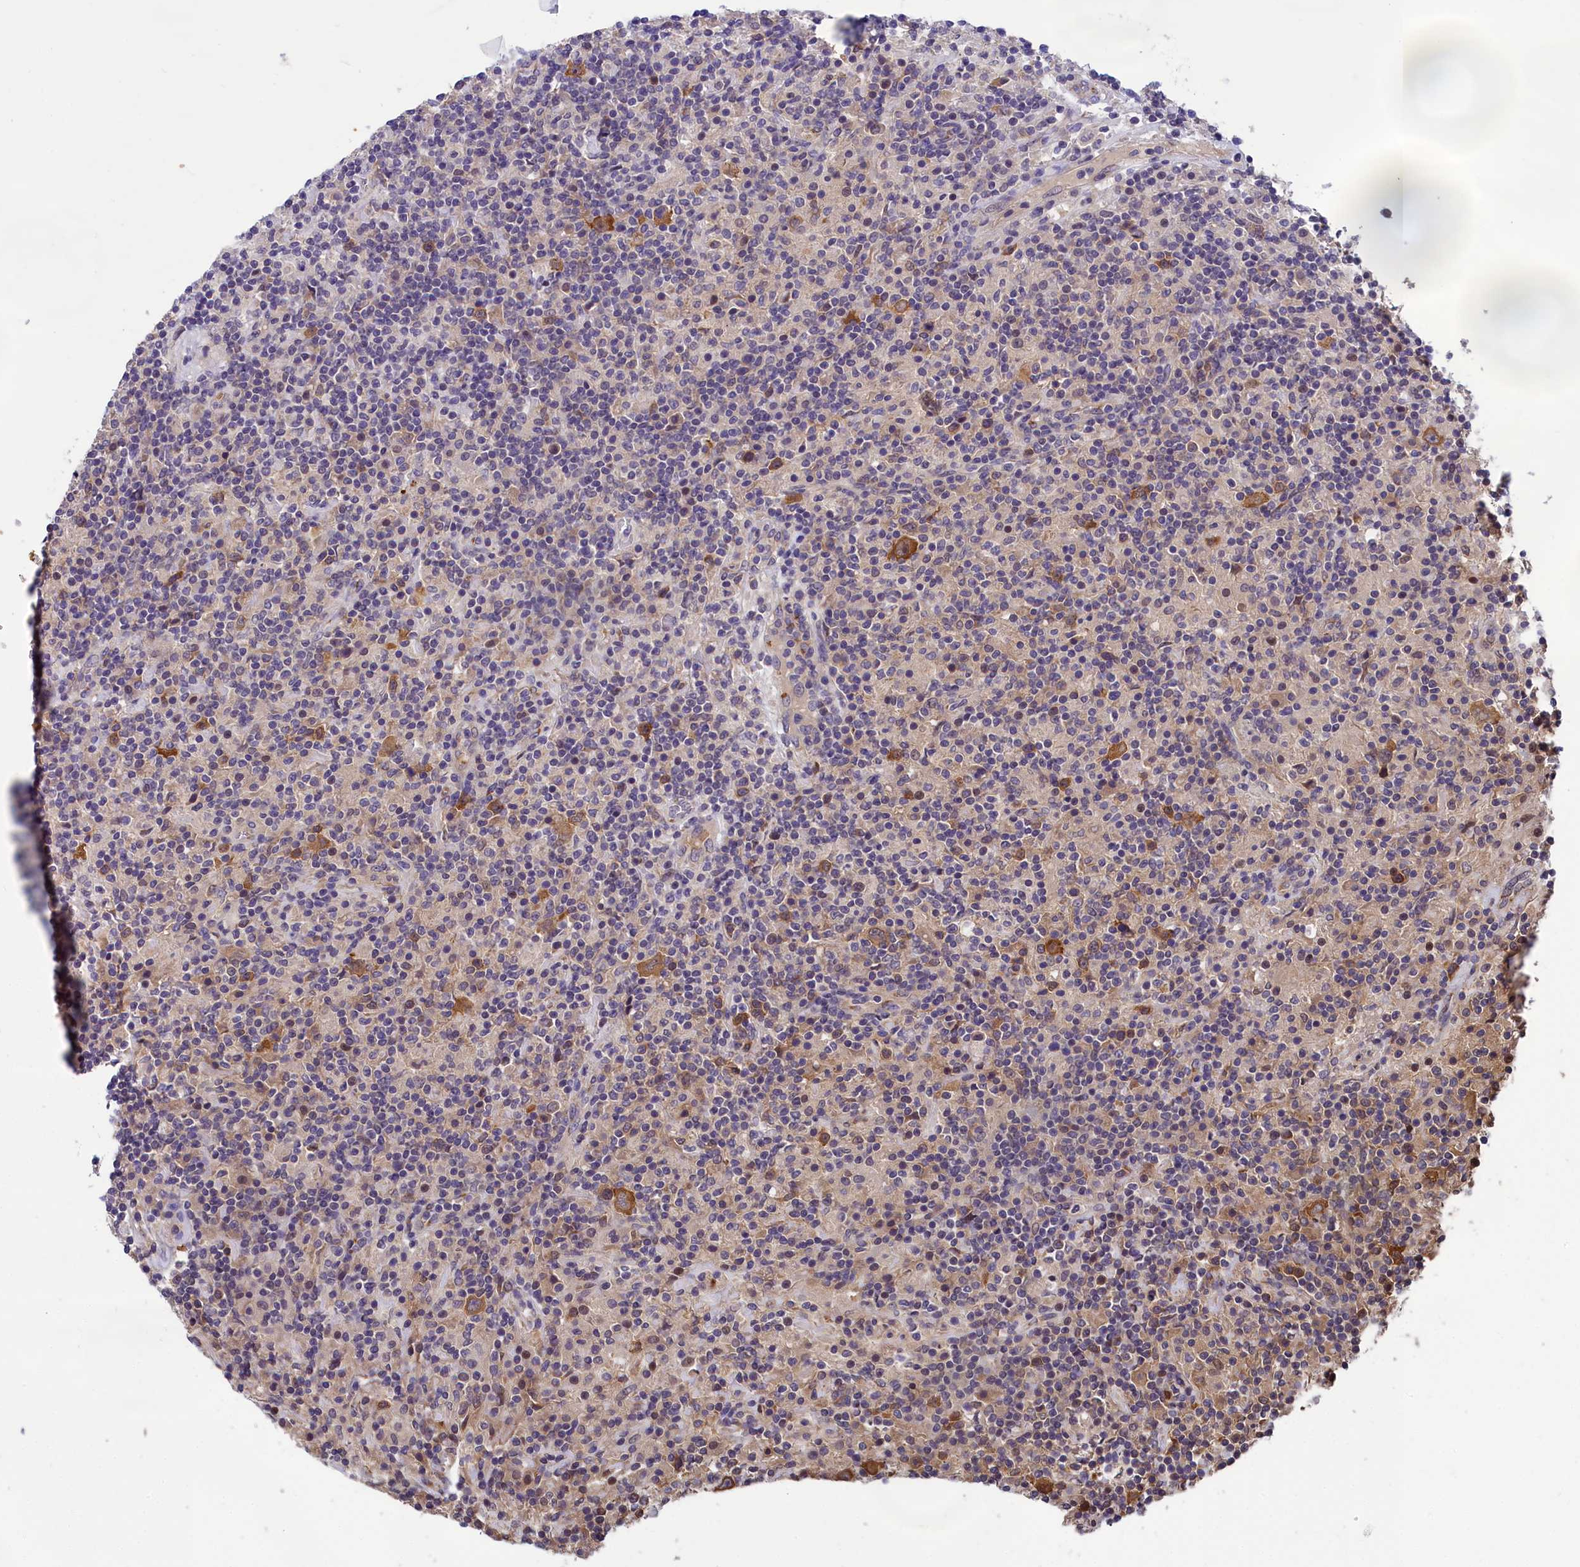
{"staining": {"intensity": "moderate", "quantity": ">75%", "location": "cytoplasmic/membranous"}, "tissue": "lymphoma", "cell_type": "Tumor cells", "image_type": "cancer", "snomed": [{"axis": "morphology", "description": "Hodgkin's disease, NOS"}, {"axis": "topography", "description": "Lymph node"}], "caption": "High-magnification brightfield microscopy of Hodgkin's disease stained with DAB (3,3'-diaminobenzidine) (brown) and counterstained with hematoxylin (blue). tumor cells exhibit moderate cytoplasmic/membranous expression is identified in about>75% of cells.", "gene": "ABCC8", "patient": {"sex": "male", "age": 70}}